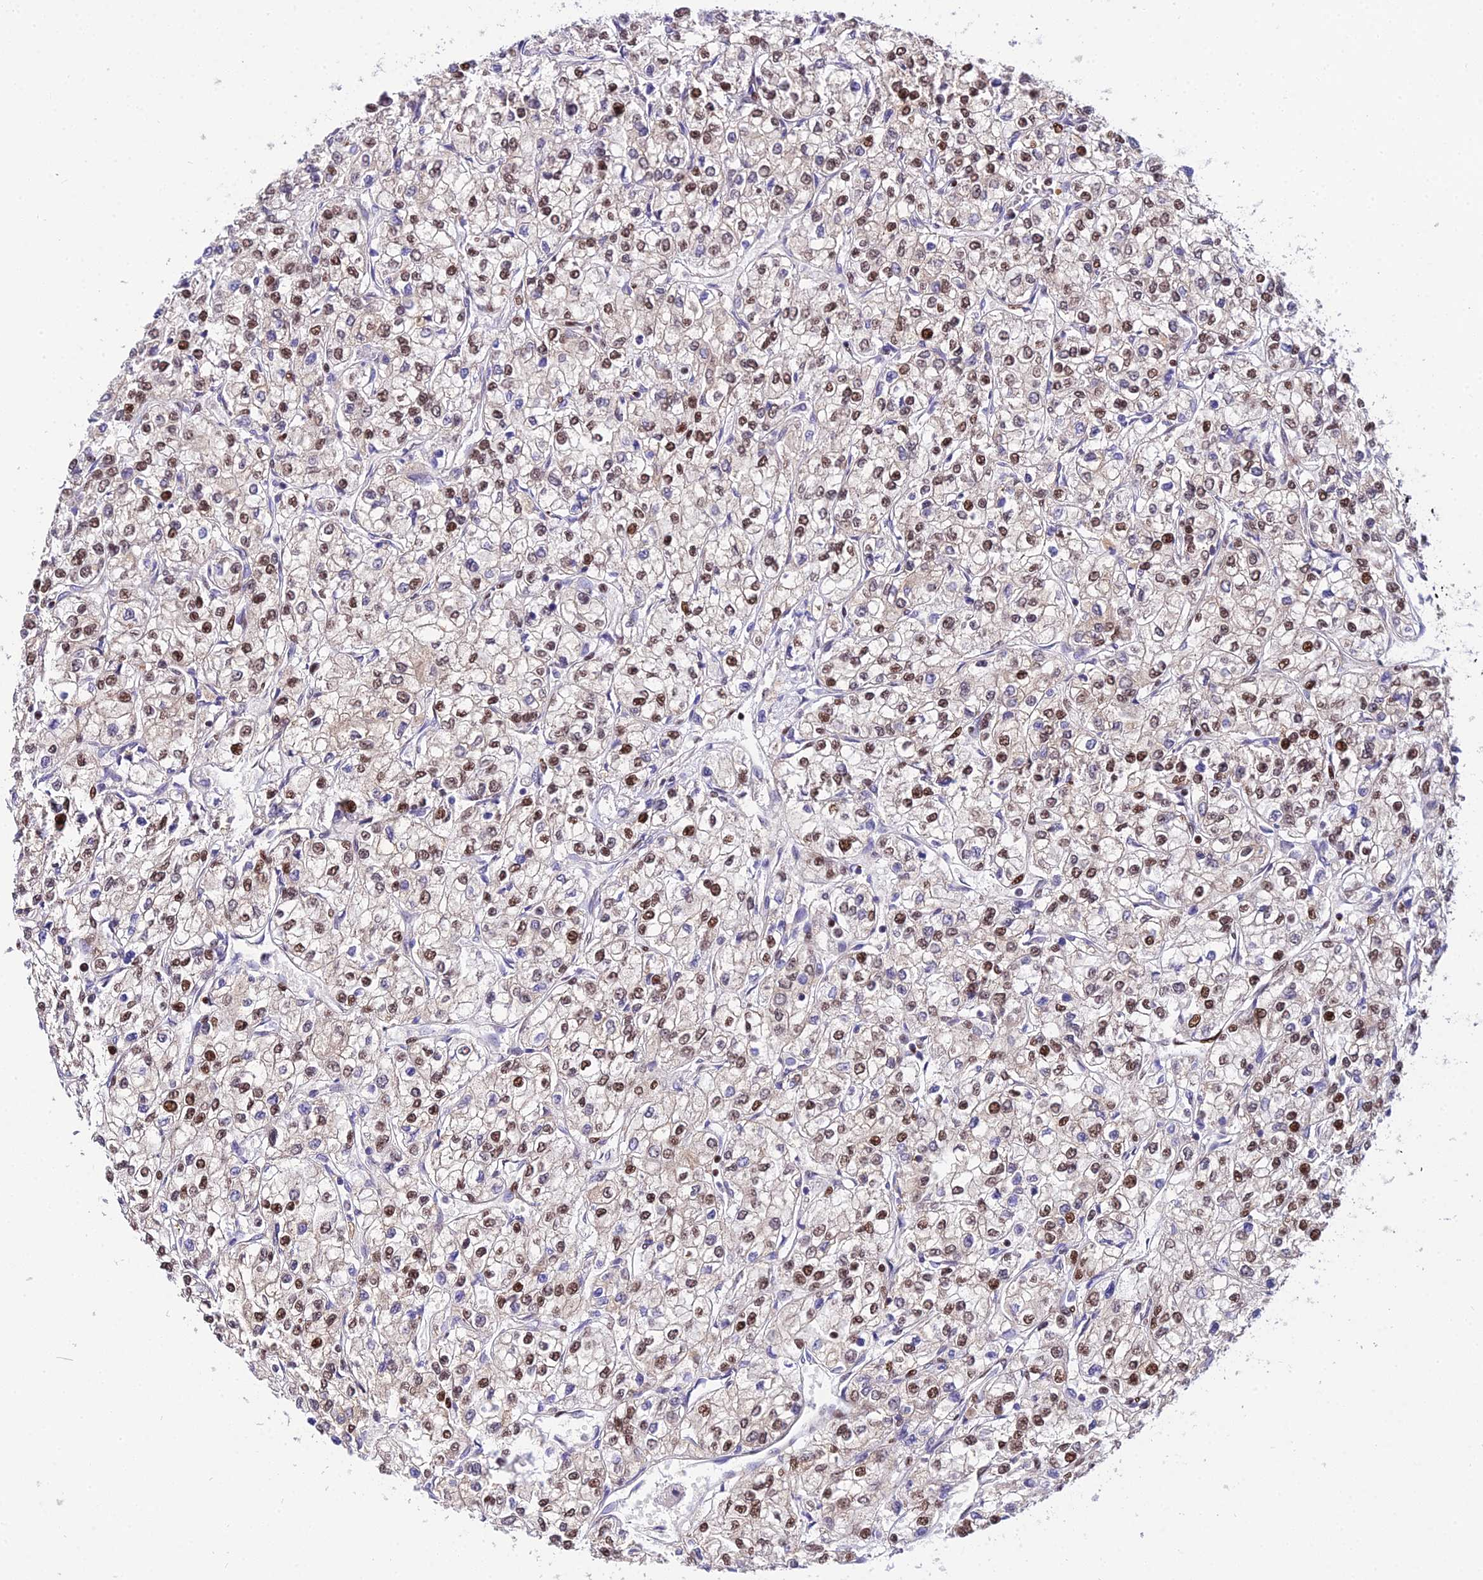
{"staining": {"intensity": "moderate", "quantity": ">75%", "location": "nuclear"}, "tissue": "renal cancer", "cell_type": "Tumor cells", "image_type": "cancer", "snomed": [{"axis": "morphology", "description": "Adenocarcinoma, NOS"}, {"axis": "topography", "description": "Kidney"}], "caption": "Renal adenocarcinoma stained for a protein exhibits moderate nuclear positivity in tumor cells.", "gene": "CIB3", "patient": {"sex": "male", "age": 80}}